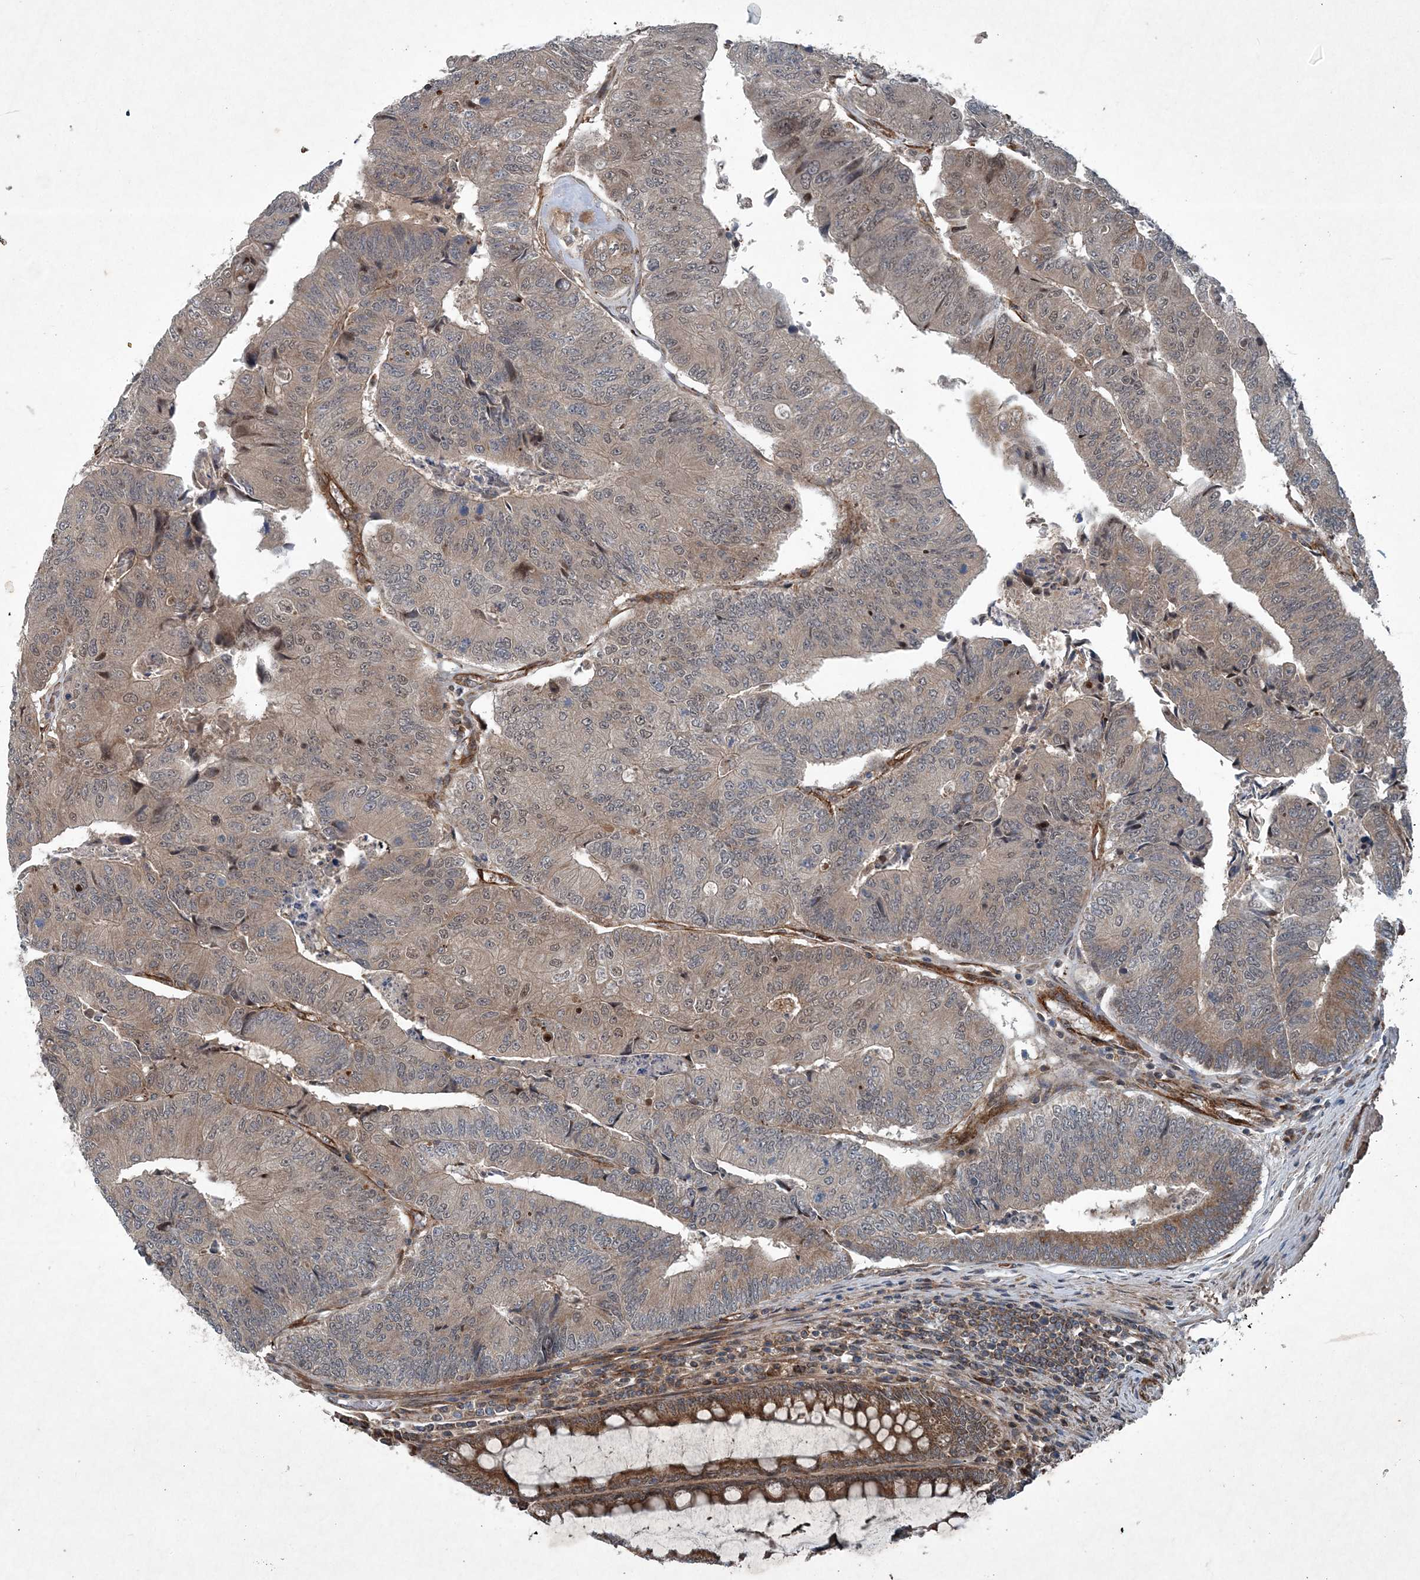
{"staining": {"intensity": "weak", "quantity": "25%-75%", "location": "cytoplasmic/membranous"}, "tissue": "colorectal cancer", "cell_type": "Tumor cells", "image_type": "cancer", "snomed": [{"axis": "morphology", "description": "Adenocarcinoma, NOS"}, {"axis": "topography", "description": "Colon"}], "caption": "Protein expression analysis of human colorectal cancer reveals weak cytoplasmic/membranous positivity in about 25%-75% of tumor cells.", "gene": "NDUFA2", "patient": {"sex": "female", "age": 67}}